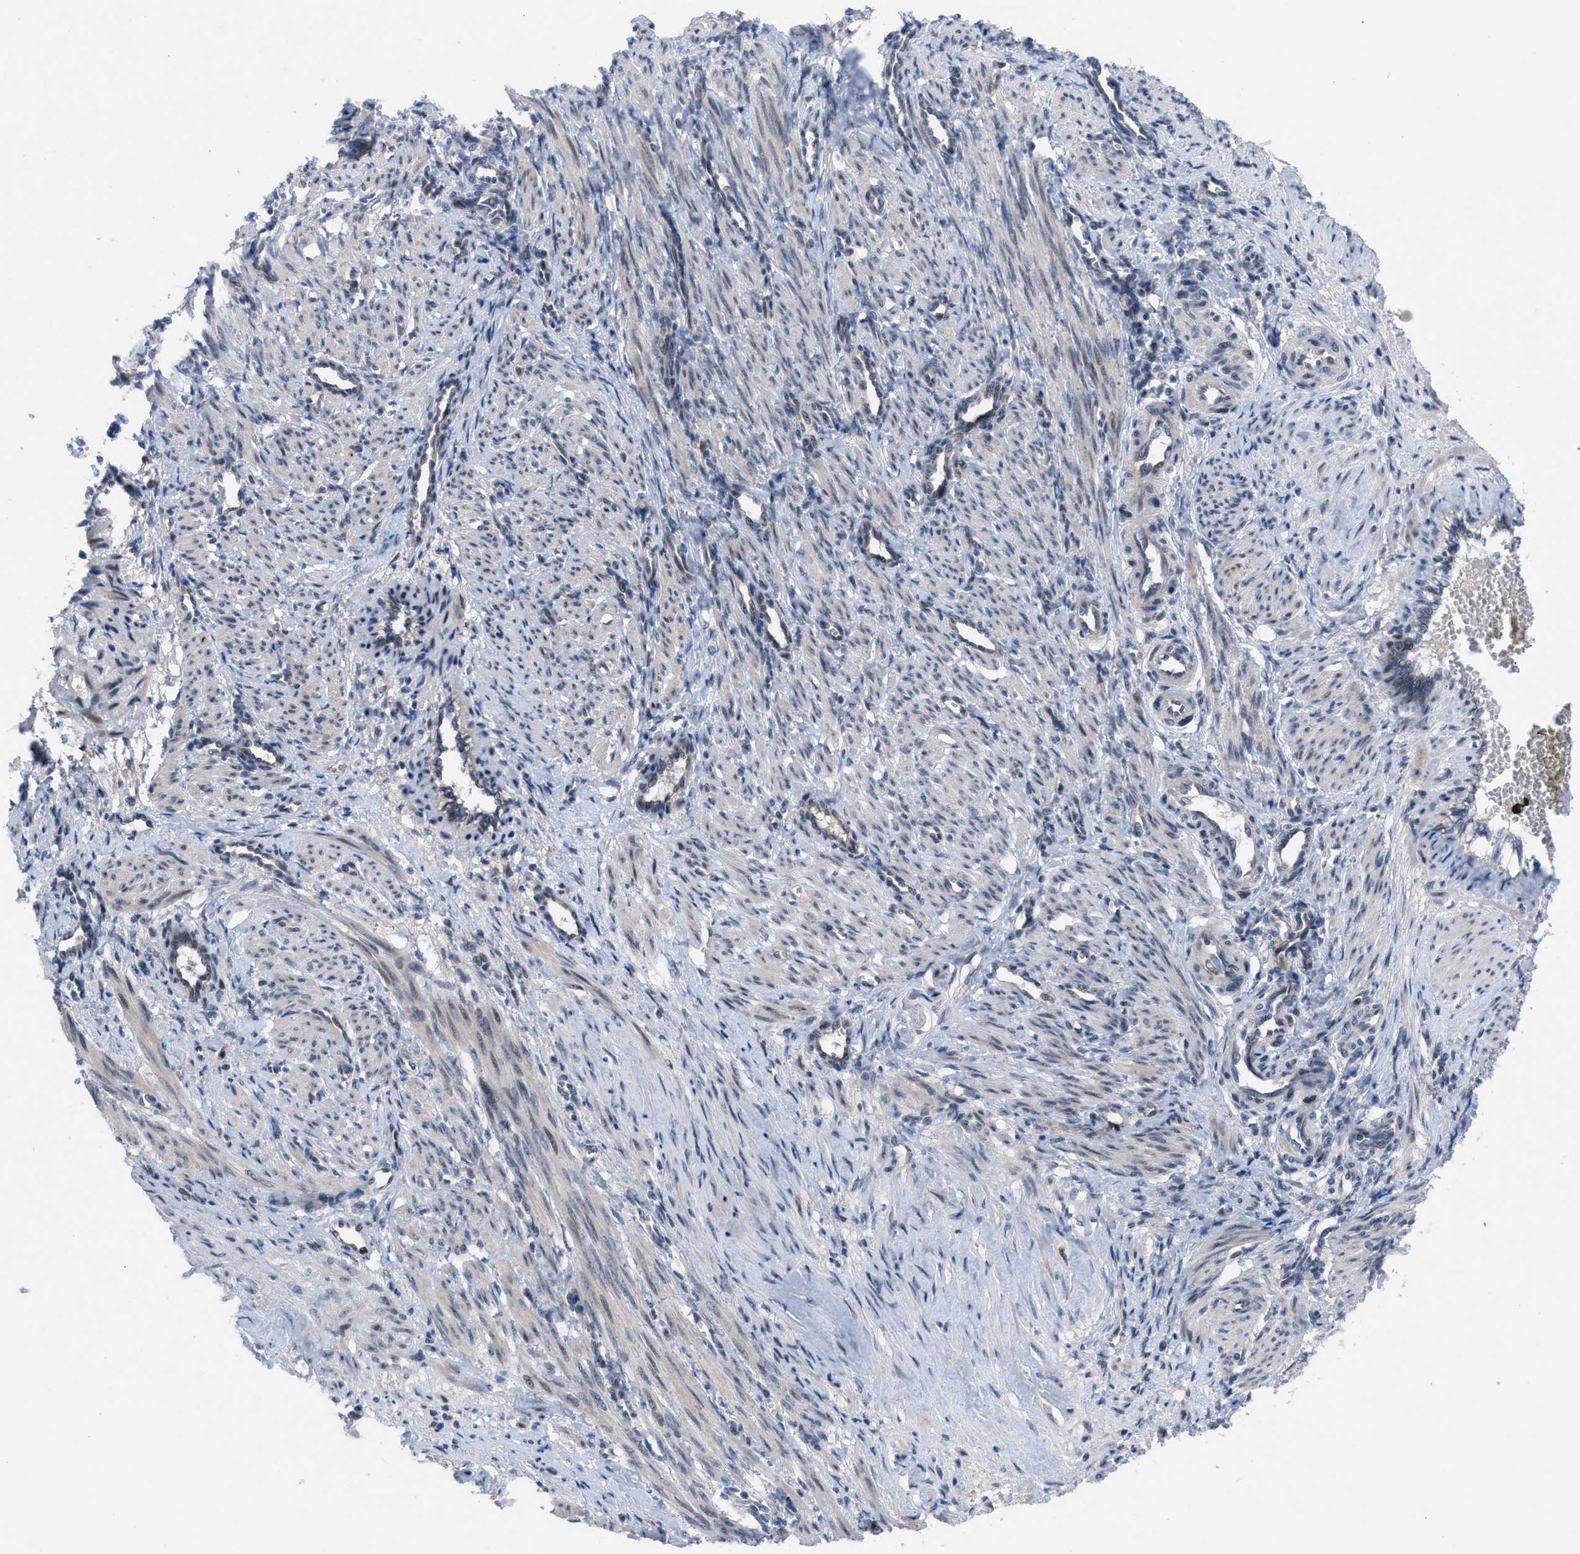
{"staining": {"intensity": "weak", "quantity": "<25%", "location": "cytoplasmic/membranous"}, "tissue": "smooth muscle", "cell_type": "Smooth muscle cells", "image_type": "normal", "snomed": [{"axis": "morphology", "description": "Normal tissue, NOS"}, {"axis": "topography", "description": "Endometrium"}], "caption": "An immunohistochemistry (IHC) micrograph of normal smooth muscle is shown. There is no staining in smooth muscle cells of smooth muscle. Brightfield microscopy of immunohistochemistry (IHC) stained with DAB (3,3'-diaminobenzidine) (brown) and hematoxylin (blue), captured at high magnification.", "gene": "IL17RE", "patient": {"sex": "female", "age": 33}}